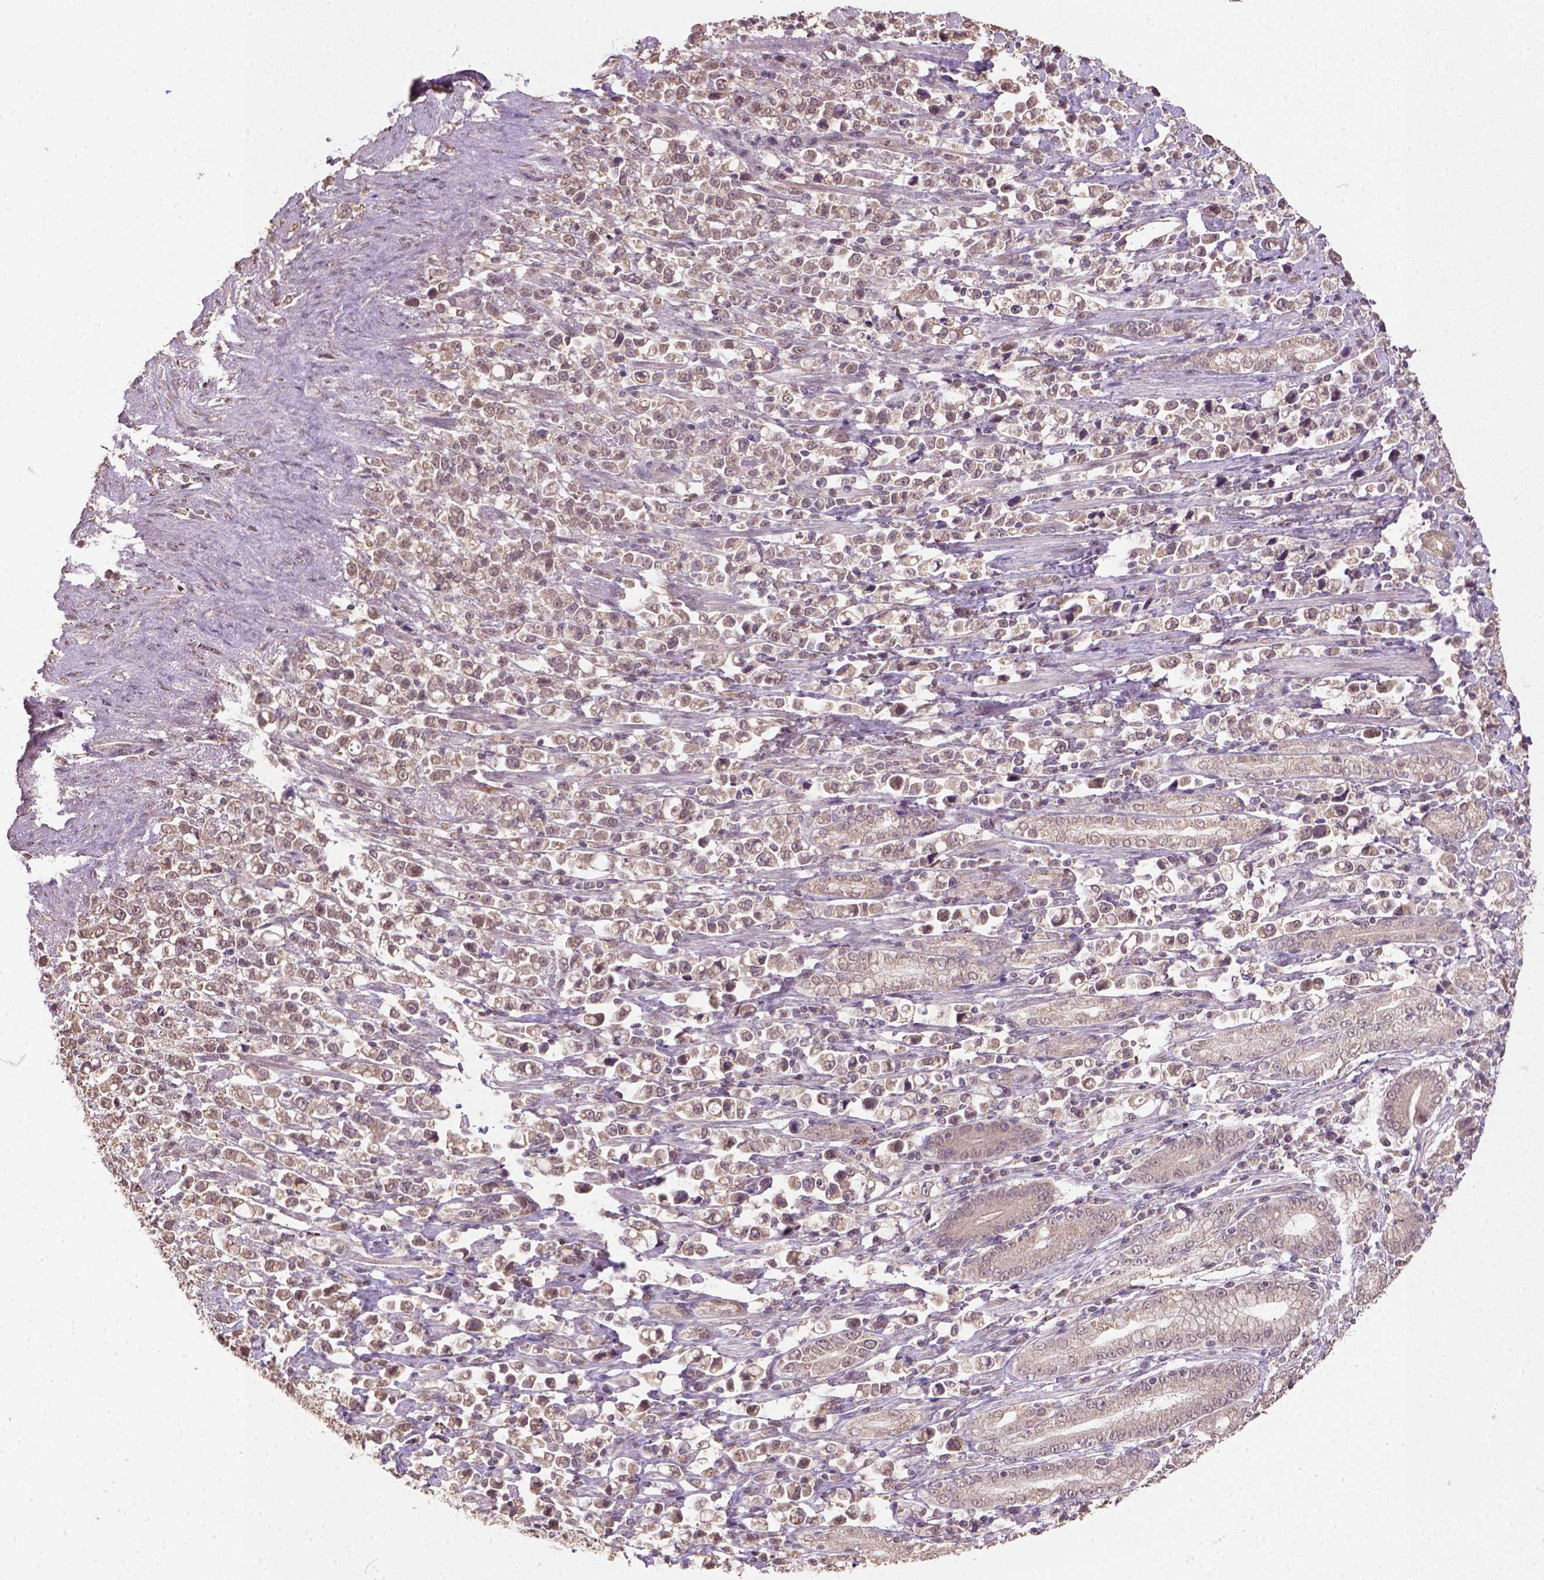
{"staining": {"intensity": "weak", "quantity": ">75%", "location": "cytoplasmic/membranous"}, "tissue": "stomach cancer", "cell_type": "Tumor cells", "image_type": "cancer", "snomed": [{"axis": "morphology", "description": "Adenocarcinoma, NOS"}, {"axis": "topography", "description": "Stomach"}], "caption": "Protein staining of stomach adenocarcinoma tissue shows weak cytoplasmic/membranous expression in approximately >75% of tumor cells. The staining is performed using DAB brown chromogen to label protein expression. The nuclei are counter-stained blue using hematoxylin.", "gene": "NUDT10", "patient": {"sex": "male", "age": 63}}